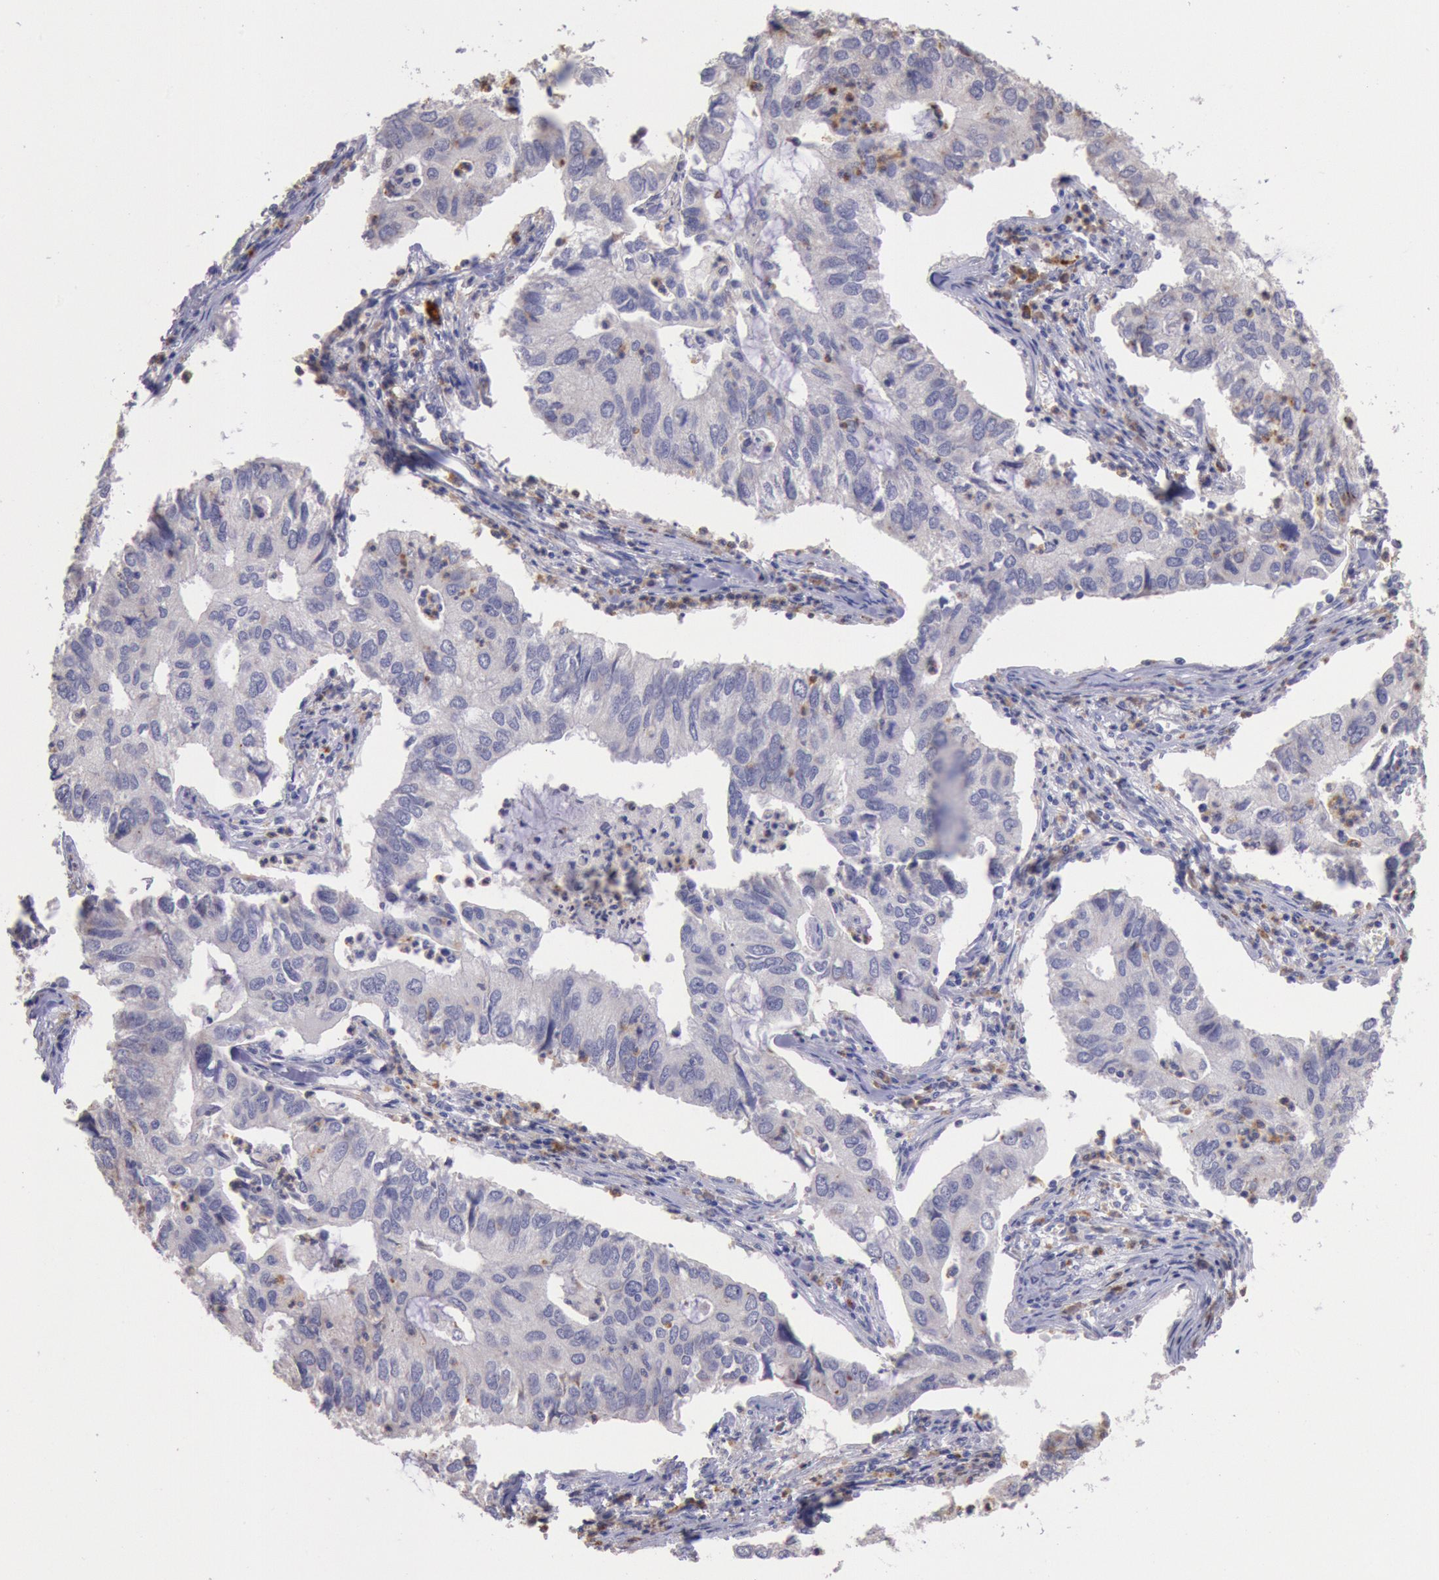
{"staining": {"intensity": "negative", "quantity": "none", "location": "none"}, "tissue": "lung cancer", "cell_type": "Tumor cells", "image_type": "cancer", "snomed": [{"axis": "morphology", "description": "Adenocarcinoma, NOS"}, {"axis": "topography", "description": "Lung"}], "caption": "DAB (3,3'-diaminobenzidine) immunohistochemical staining of lung cancer (adenocarcinoma) reveals no significant positivity in tumor cells.", "gene": "GAL3ST1", "patient": {"sex": "male", "age": 48}}